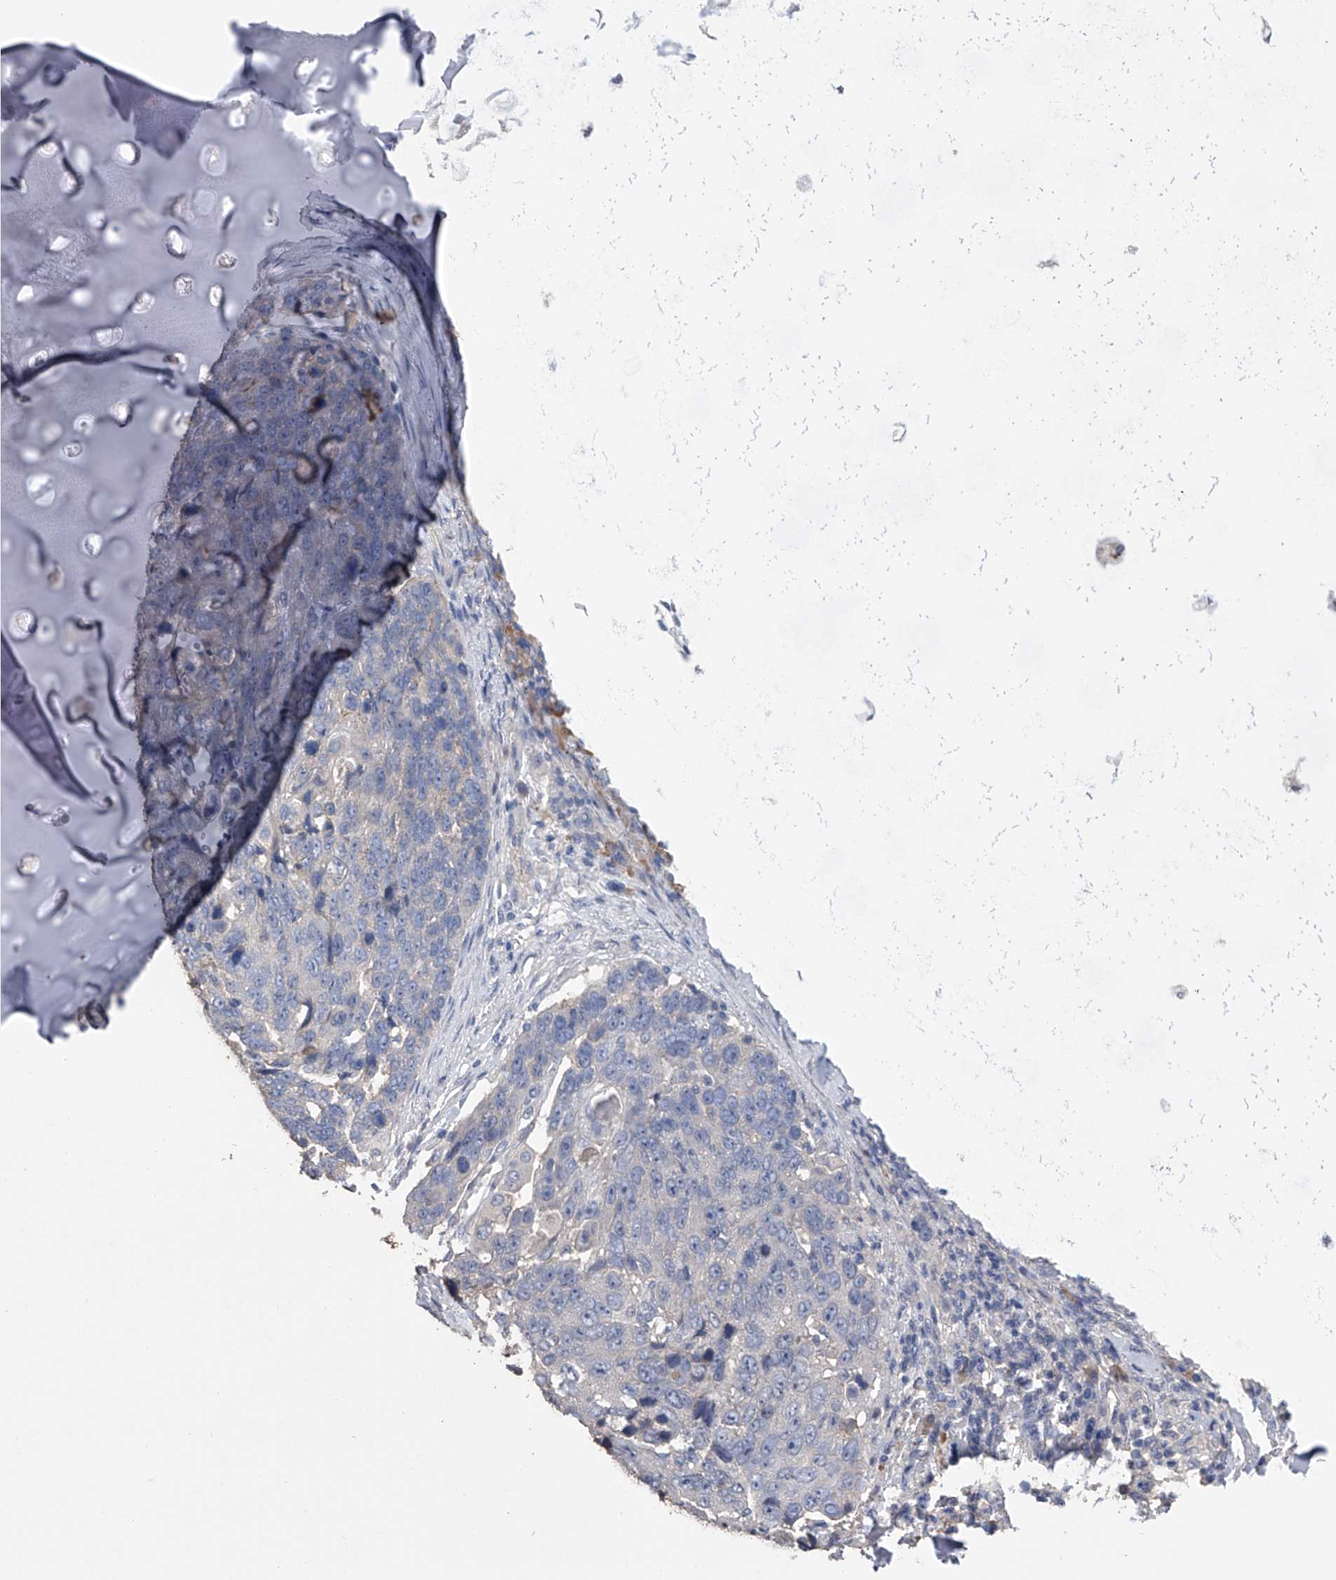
{"staining": {"intensity": "negative", "quantity": "none", "location": "none"}, "tissue": "lung cancer", "cell_type": "Tumor cells", "image_type": "cancer", "snomed": [{"axis": "morphology", "description": "Squamous cell carcinoma, NOS"}, {"axis": "topography", "description": "Lung"}], "caption": "Photomicrograph shows no significant protein positivity in tumor cells of lung cancer (squamous cell carcinoma).", "gene": "ZNF343", "patient": {"sex": "male", "age": 66}}